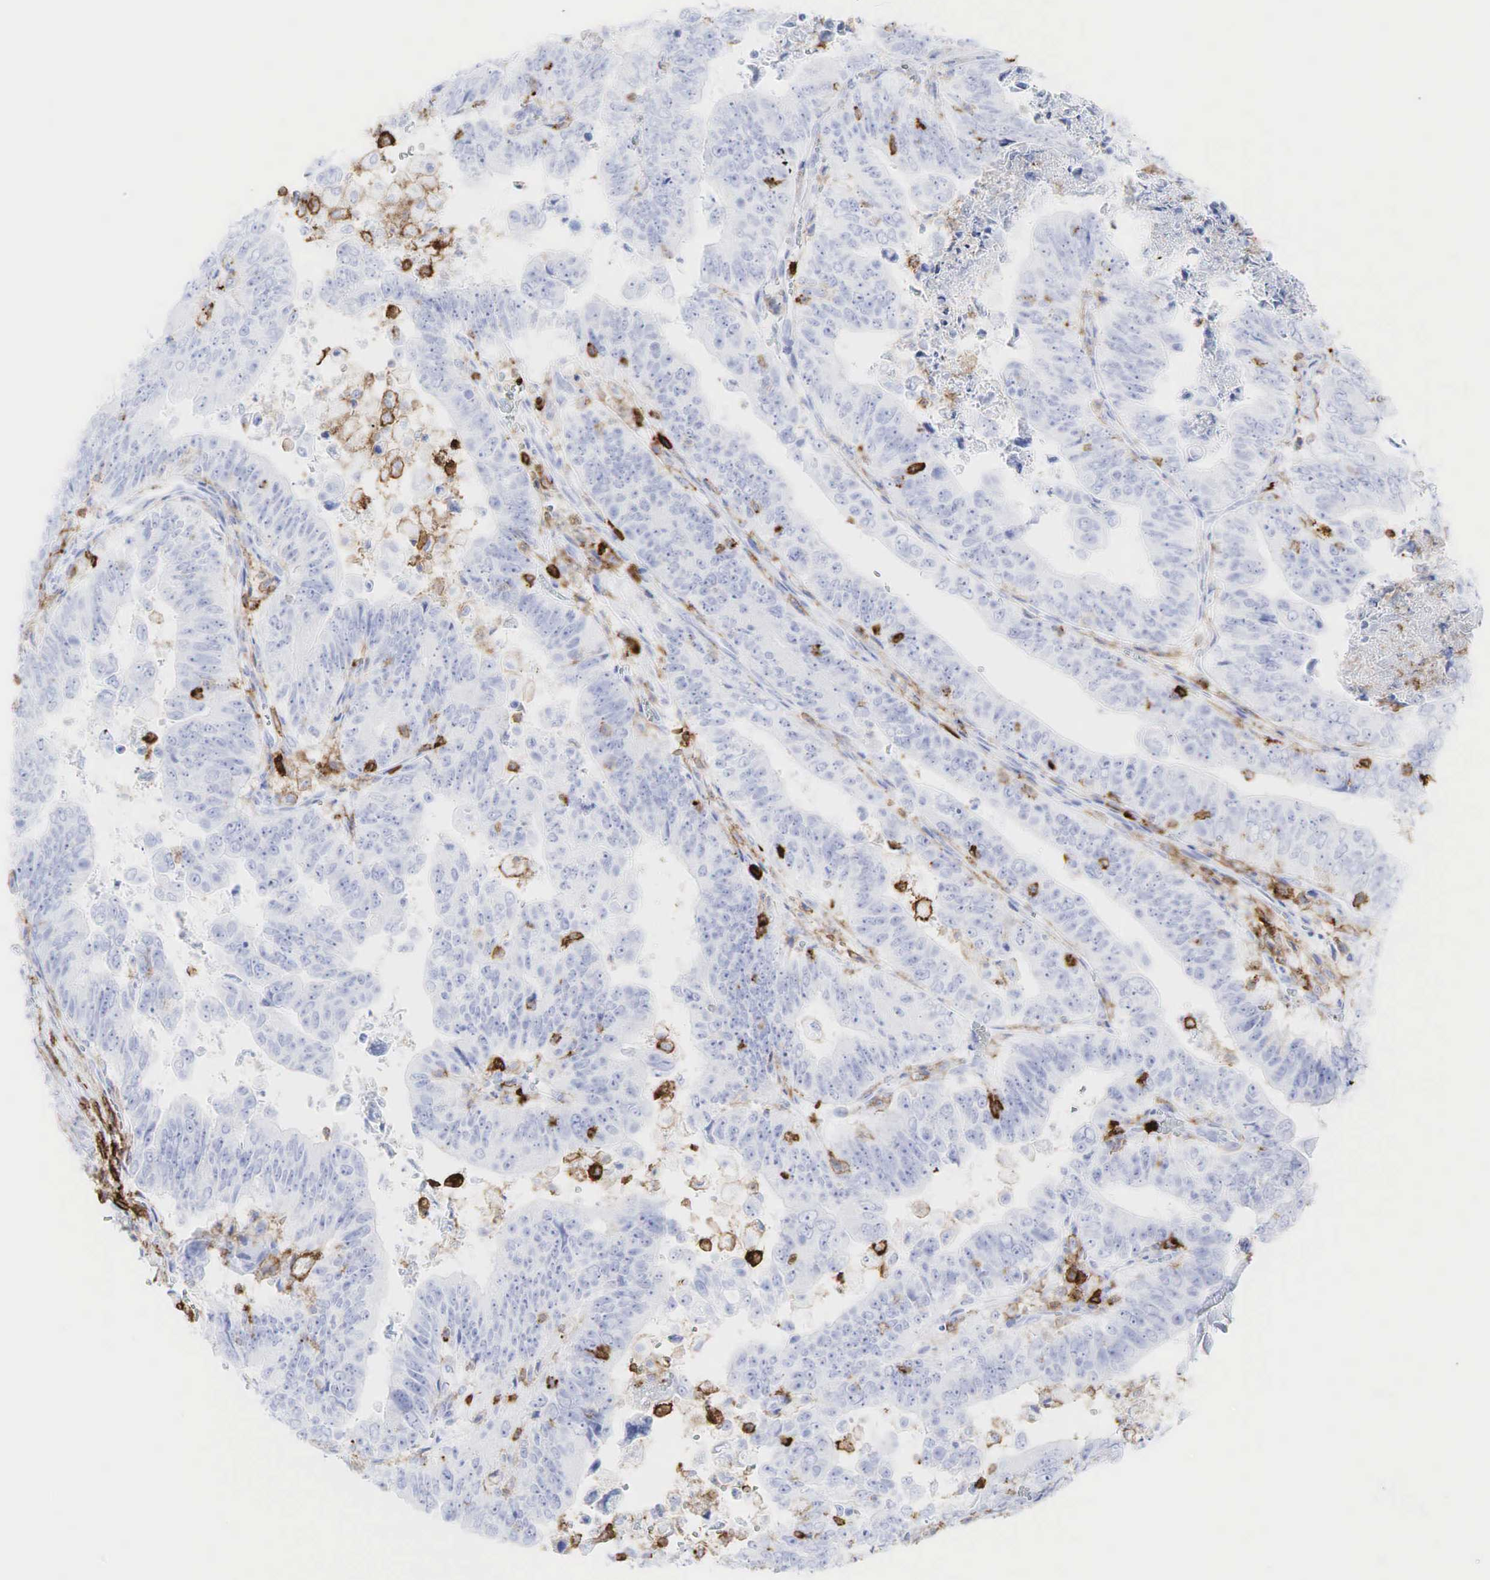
{"staining": {"intensity": "negative", "quantity": "none", "location": "none"}, "tissue": "stomach cancer", "cell_type": "Tumor cells", "image_type": "cancer", "snomed": [{"axis": "morphology", "description": "Adenocarcinoma, NOS"}, {"axis": "topography", "description": "Stomach, upper"}], "caption": "Tumor cells show no significant protein expression in adenocarcinoma (stomach). (DAB immunohistochemistry (IHC) with hematoxylin counter stain).", "gene": "PTPRC", "patient": {"sex": "female", "age": 50}}